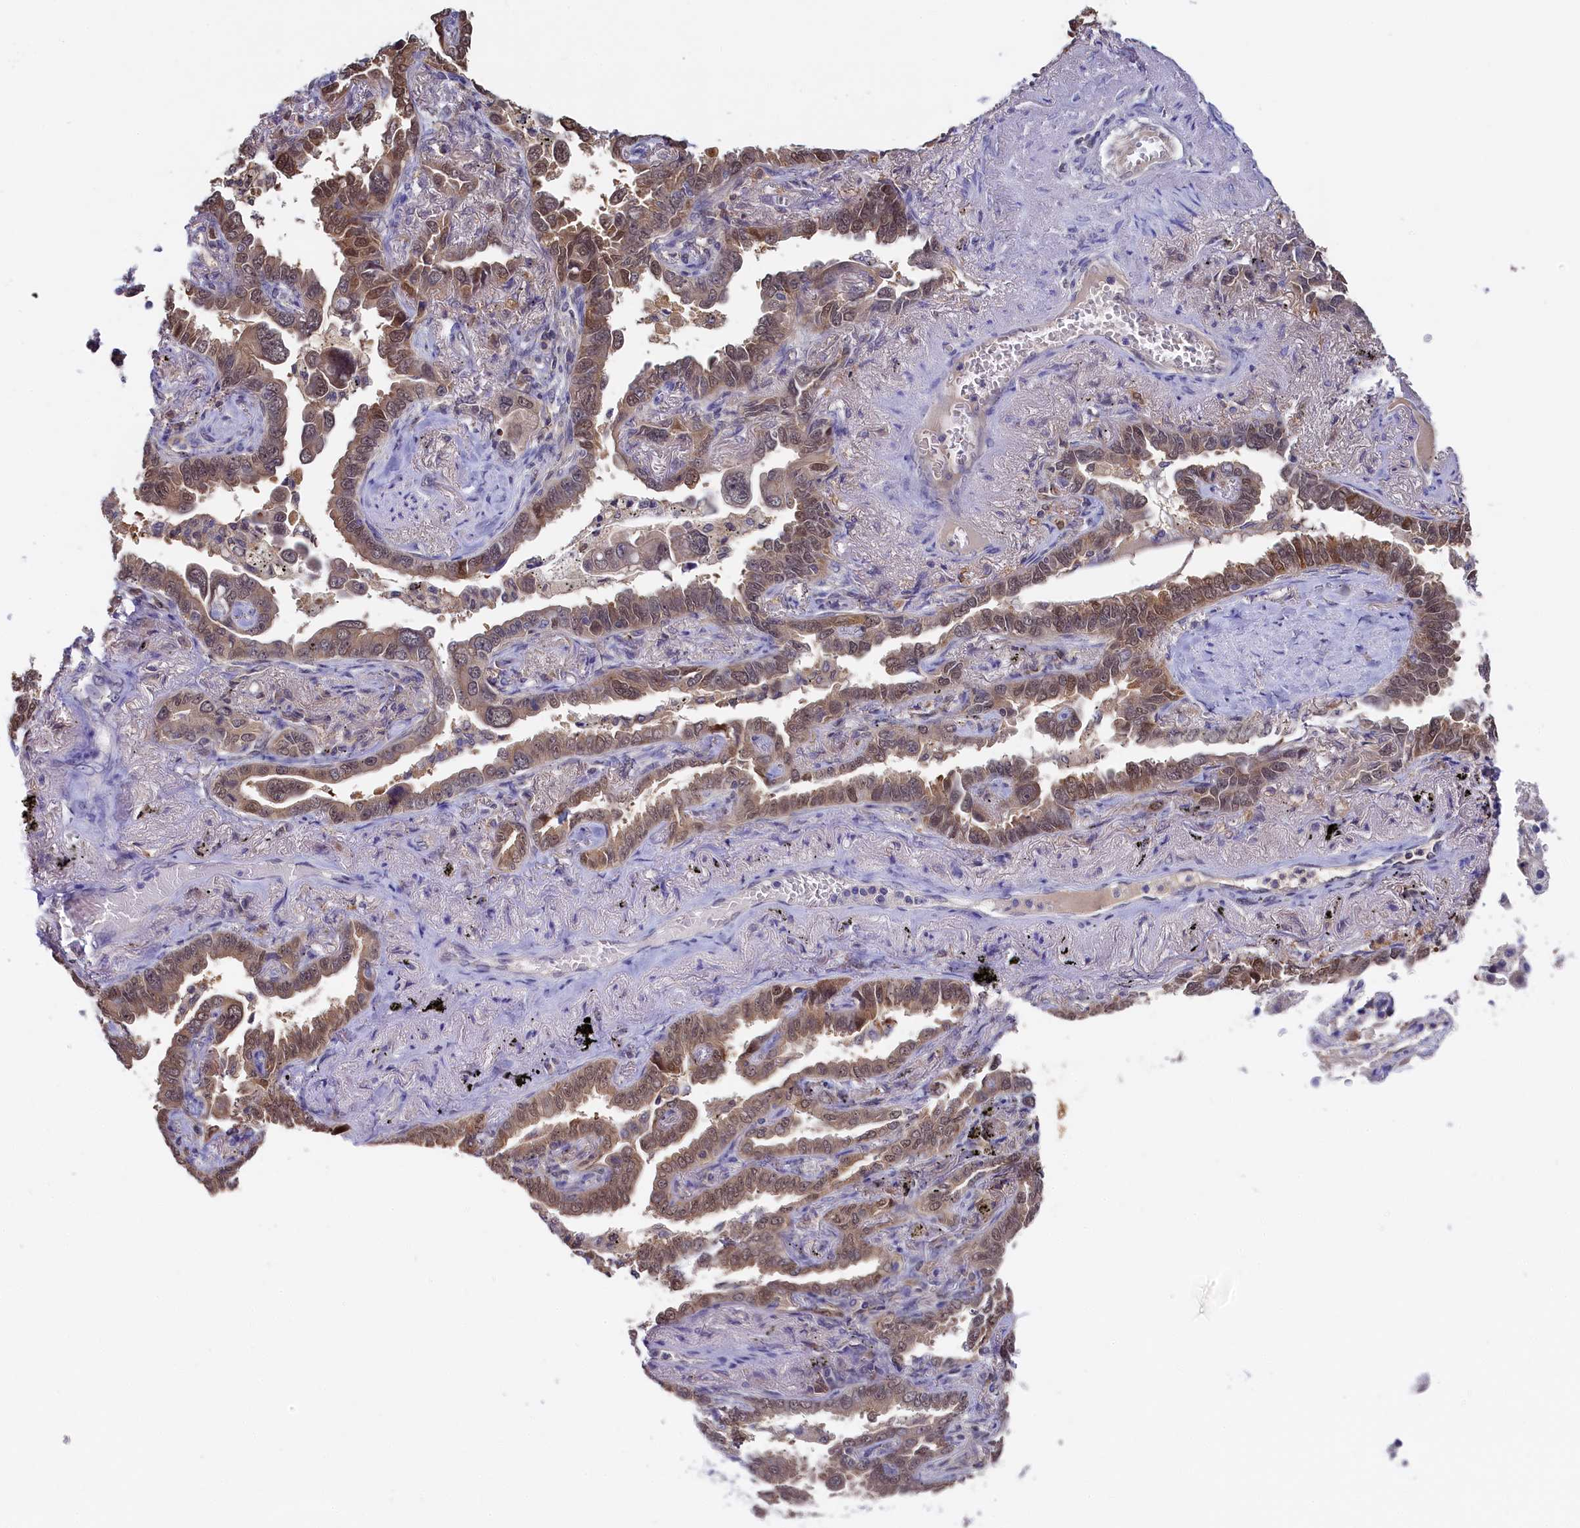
{"staining": {"intensity": "weak", "quantity": "25%-75%", "location": "cytoplasmic/membranous,nuclear"}, "tissue": "lung cancer", "cell_type": "Tumor cells", "image_type": "cancer", "snomed": [{"axis": "morphology", "description": "Adenocarcinoma, NOS"}, {"axis": "topography", "description": "Lung"}], "caption": "Immunohistochemical staining of human lung adenocarcinoma displays weak cytoplasmic/membranous and nuclear protein expression in about 25%-75% of tumor cells.", "gene": "C11orf54", "patient": {"sex": "male", "age": 67}}